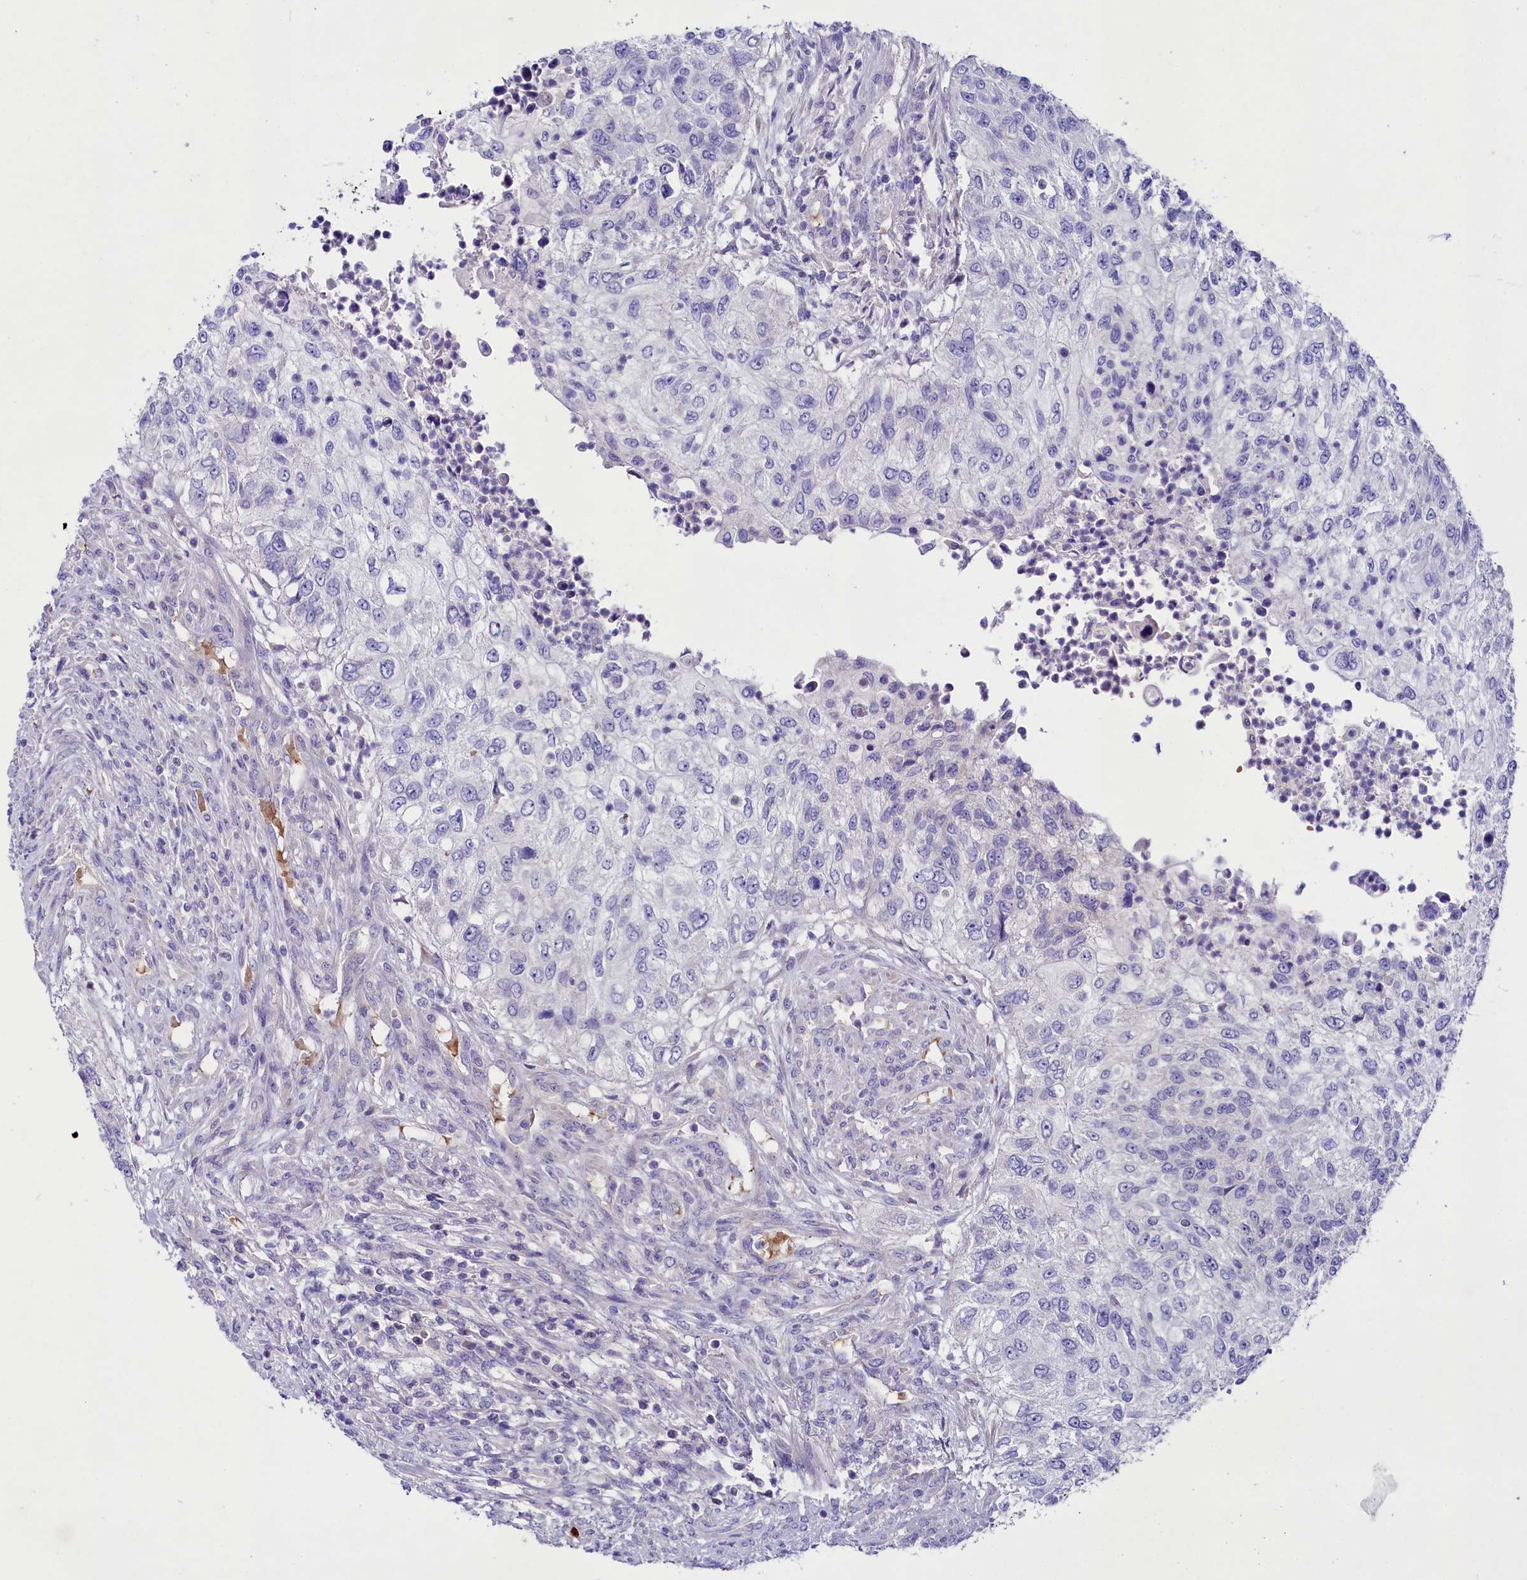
{"staining": {"intensity": "negative", "quantity": "none", "location": "none"}, "tissue": "urothelial cancer", "cell_type": "Tumor cells", "image_type": "cancer", "snomed": [{"axis": "morphology", "description": "Urothelial carcinoma, High grade"}, {"axis": "topography", "description": "Urinary bladder"}], "caption": "A micrograph of human urothelial cancer is negative for staining in tumor cells.", "gene": "ABHD5", "patient": {"sex": "female", "age": 60}}